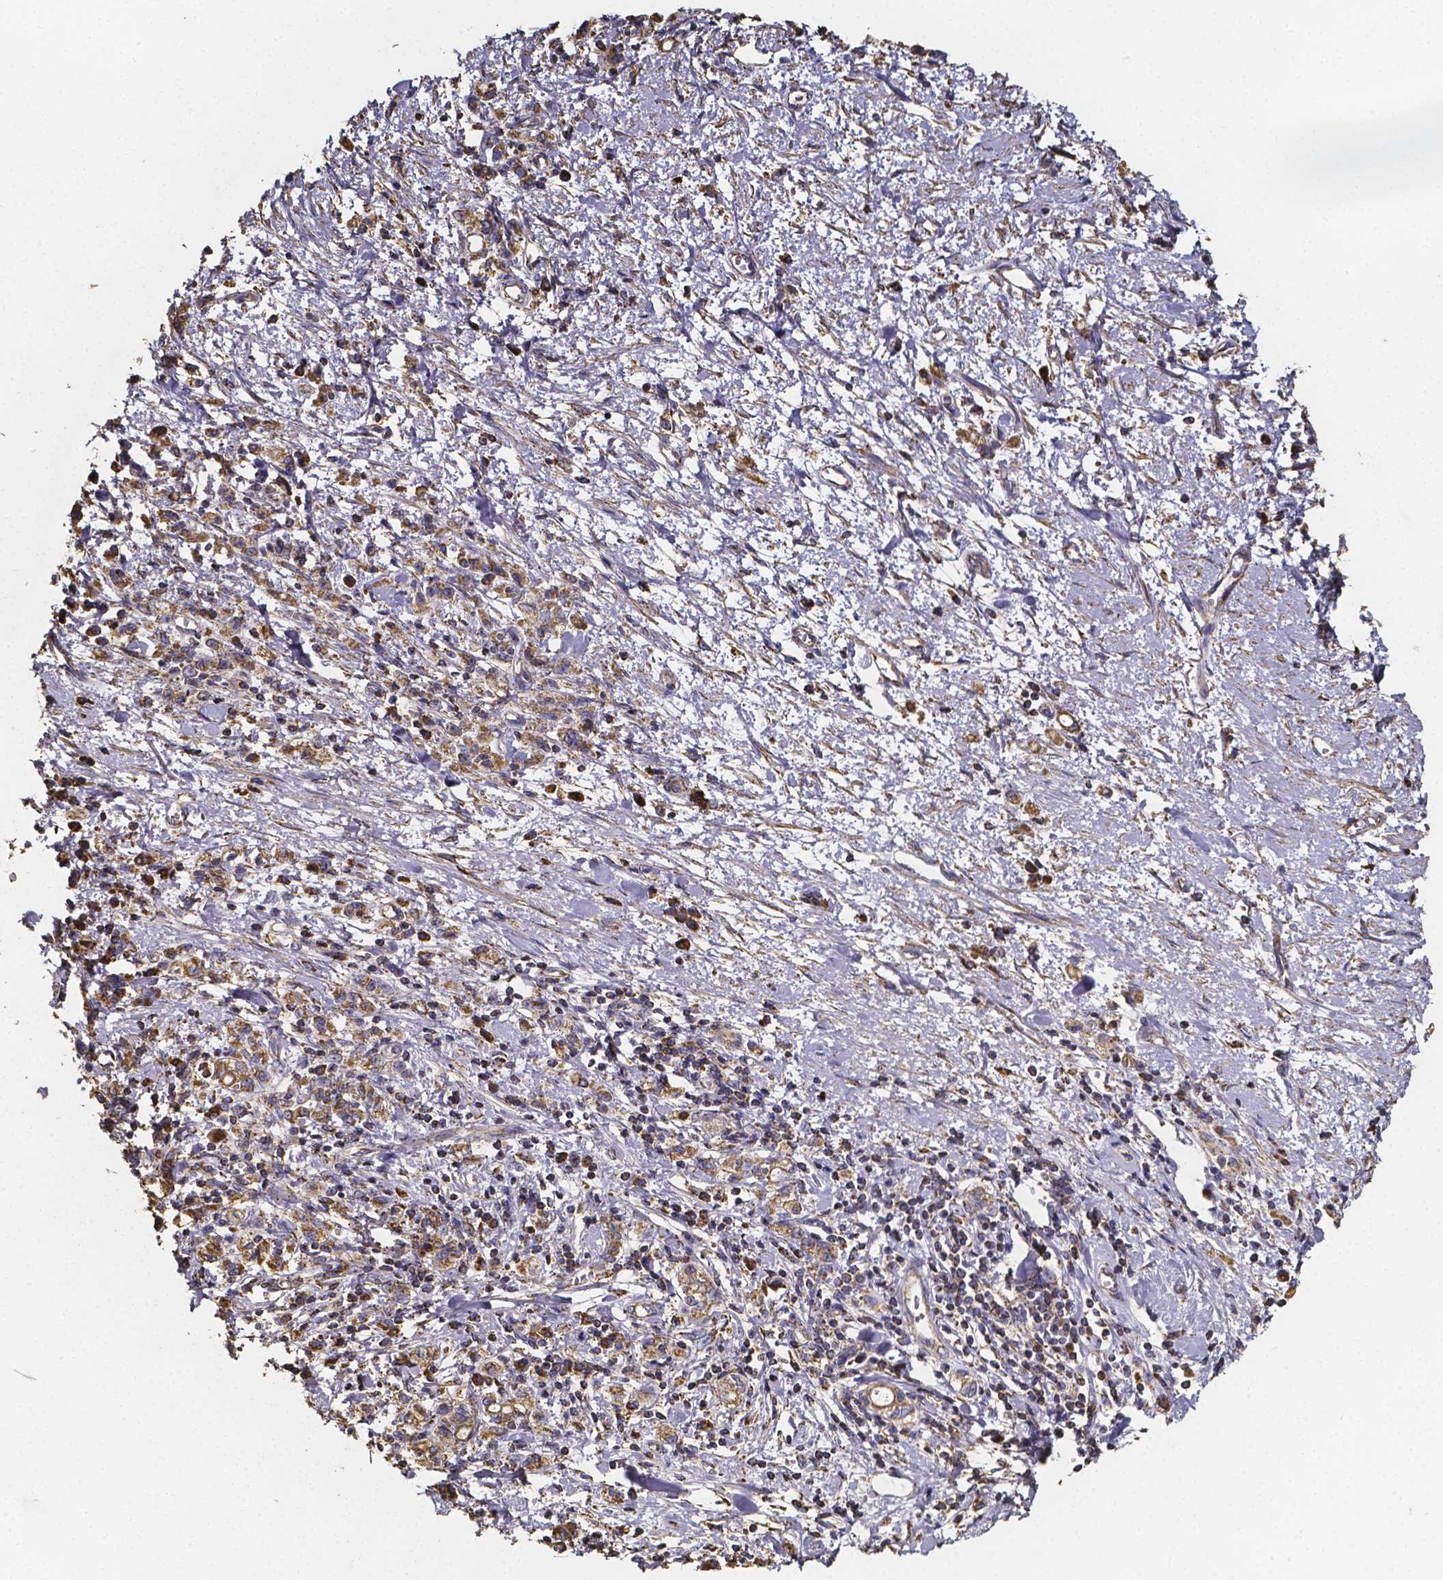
{"staining": {"intensity": "moderate", "quantity": ">75%", "location": "cytoplasmic/membranous"}, "tissue": "stomach cancer", "cell_type": "Tumor cells", "image_type": "cancer", "snomed": [{"axis": "morphology", "description": "Adenocarcinoma, NOS"}, {"axis": "topography", "description": "Stomach"}], "caption": "Stomach cancer (adenocarcinoma) stained with a protein marker demonstrates moderate staining in tumor cells.", "gene": "SLC35D2", "patient": {"sex": "male", "age": 77}}